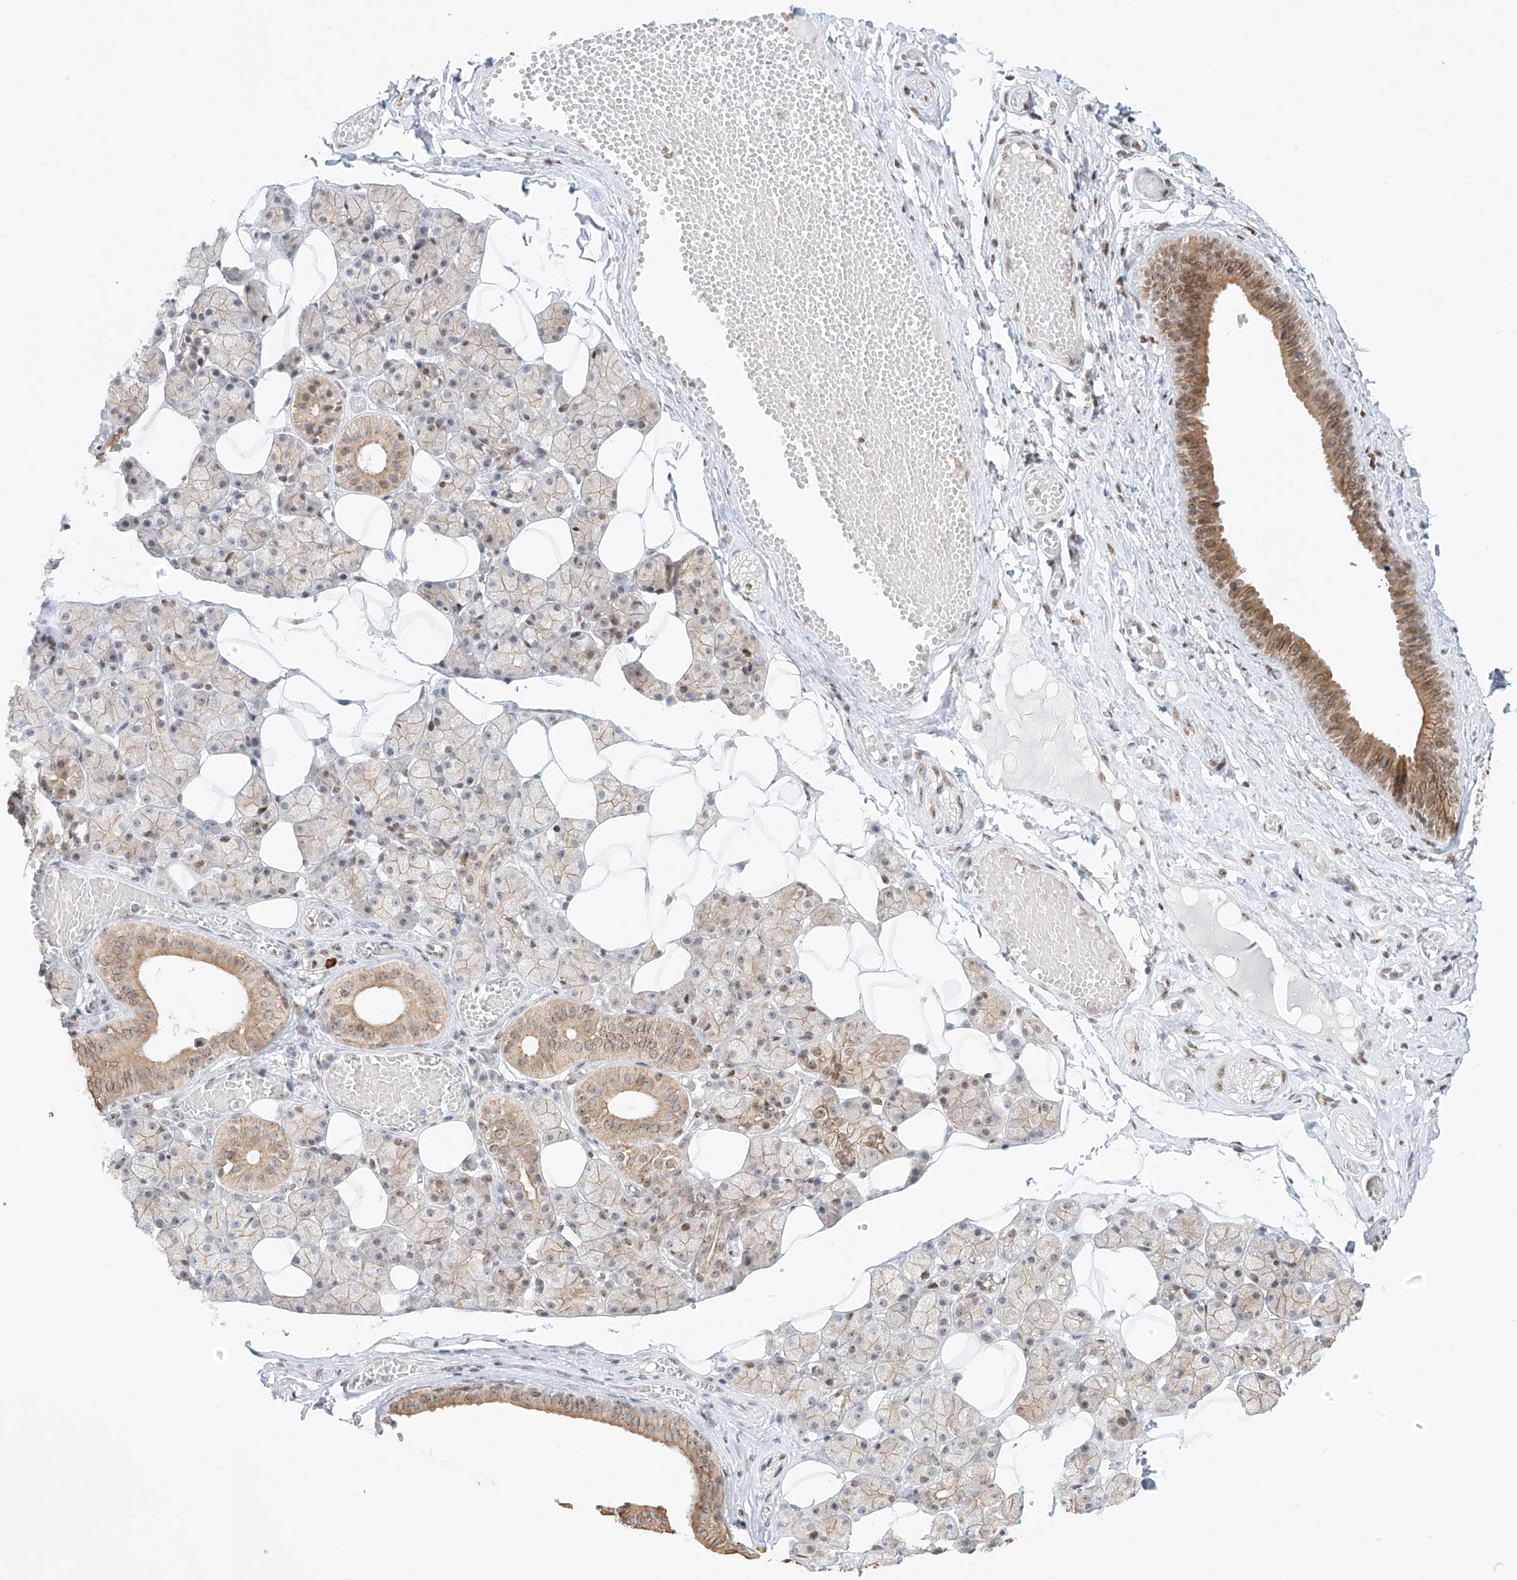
{"staining": {"intensity": "moderate", "quantity": "25%-75%", "location": "cytoplasmic/membranous,nuclear"}, "tissue": "salivary gland", "cell_type": "Glandular cells", "image_type": "normal", "snomed": [{"axis": "morphology", "description": "Normal tissue, NOS"}, {"axis": "topography", "description": "Salivary gland"}], "caption": "A high-resolution histopathology image shows IHC staining of benign salivary gland, which displays moderate cytoplasmic/membranous,nuclear expression in about 25%-75% of glandular cells. (DAB = brown stain, brightfield microscopy at high magnification).", "gene": "ZNF512", "patient": {"sex": "female", "age": 33}}